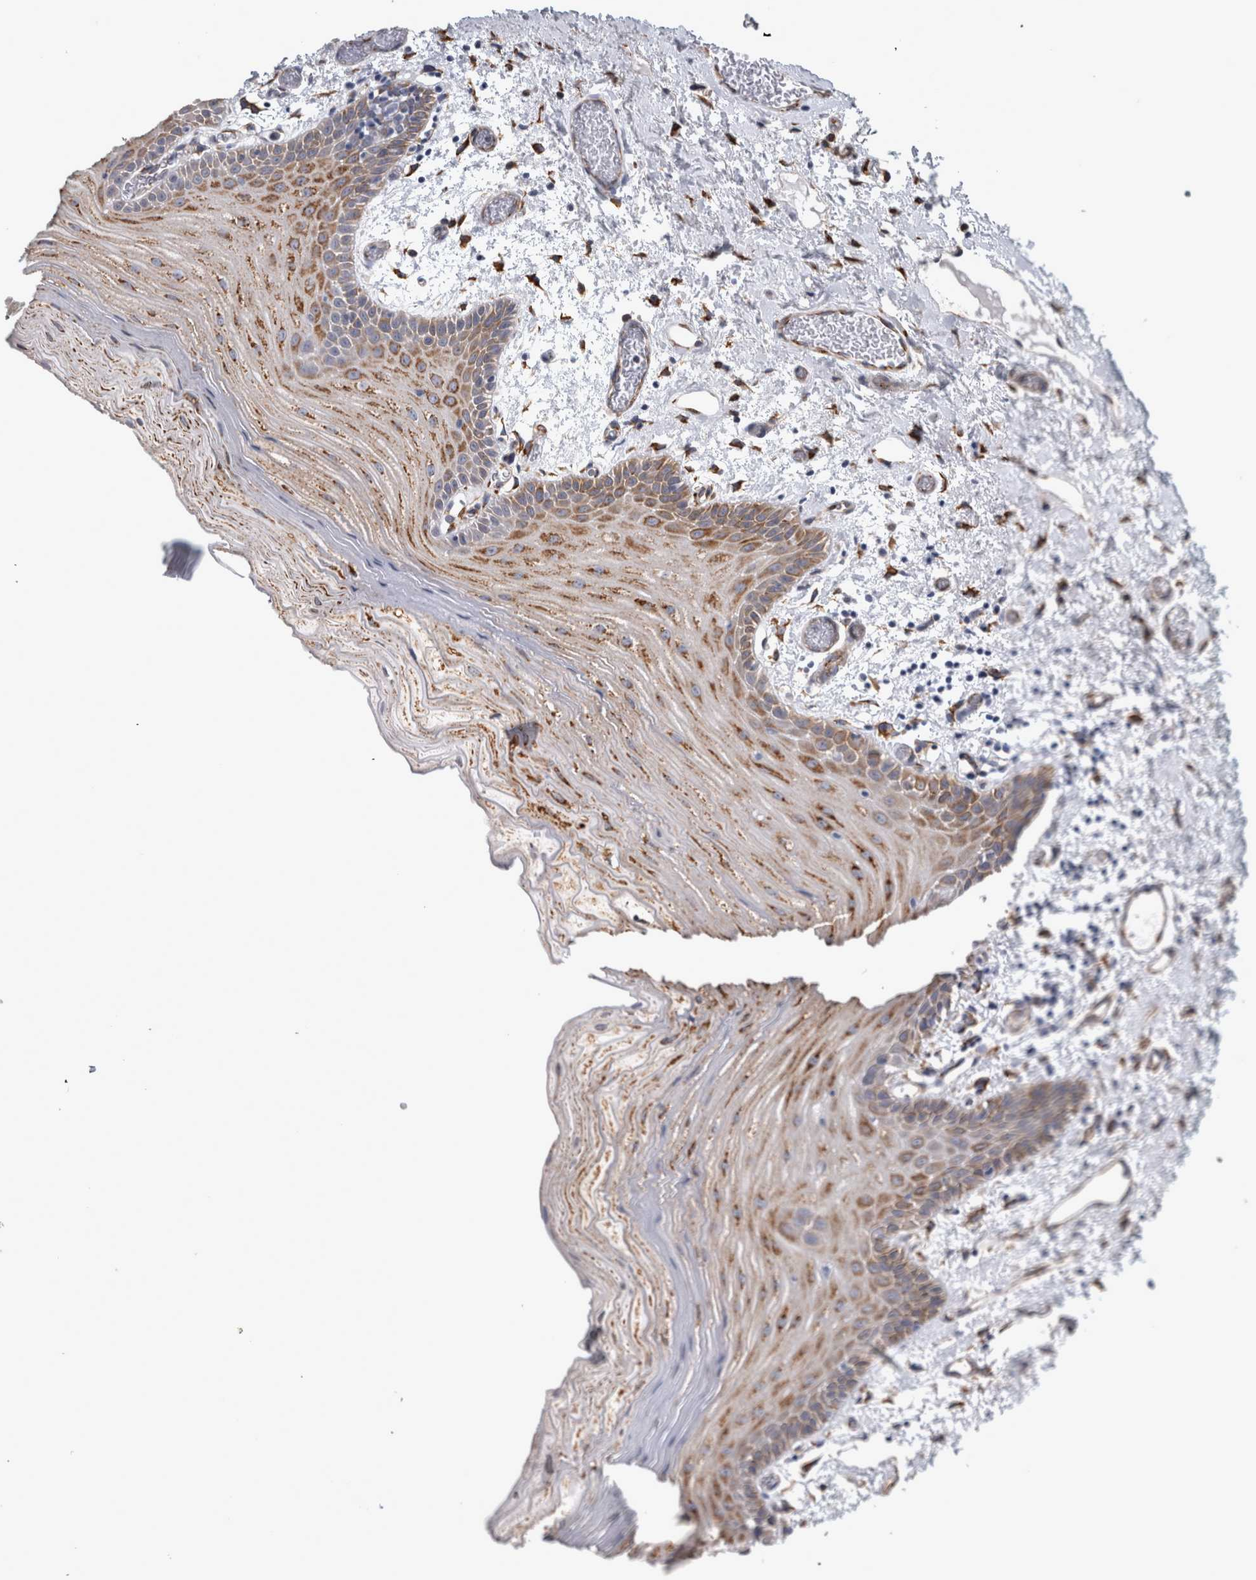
{"staining": {"intensity": "moderate", "quantity": ">75%", "location": "cytoplasmic/membranous"}, "tissue": "oral mucosa", "cell_type": "Squamous epithelial cells", "image_type": "normal", "snomed": [{"axis": "morphology", "description": "Normal tissue, NOS"}, {"axis": "topography", "description": "Oral tissue"}], "caption": "There is medium levels of moderate cytoplasmic/membranous positivity in squamous epithelial cells of unremarkable oral mucosa, as demonstrated by immunohistochemical staining (brown color).", "gene": "FHIP2B", "patient": {"sex": "male", "age": 52}}